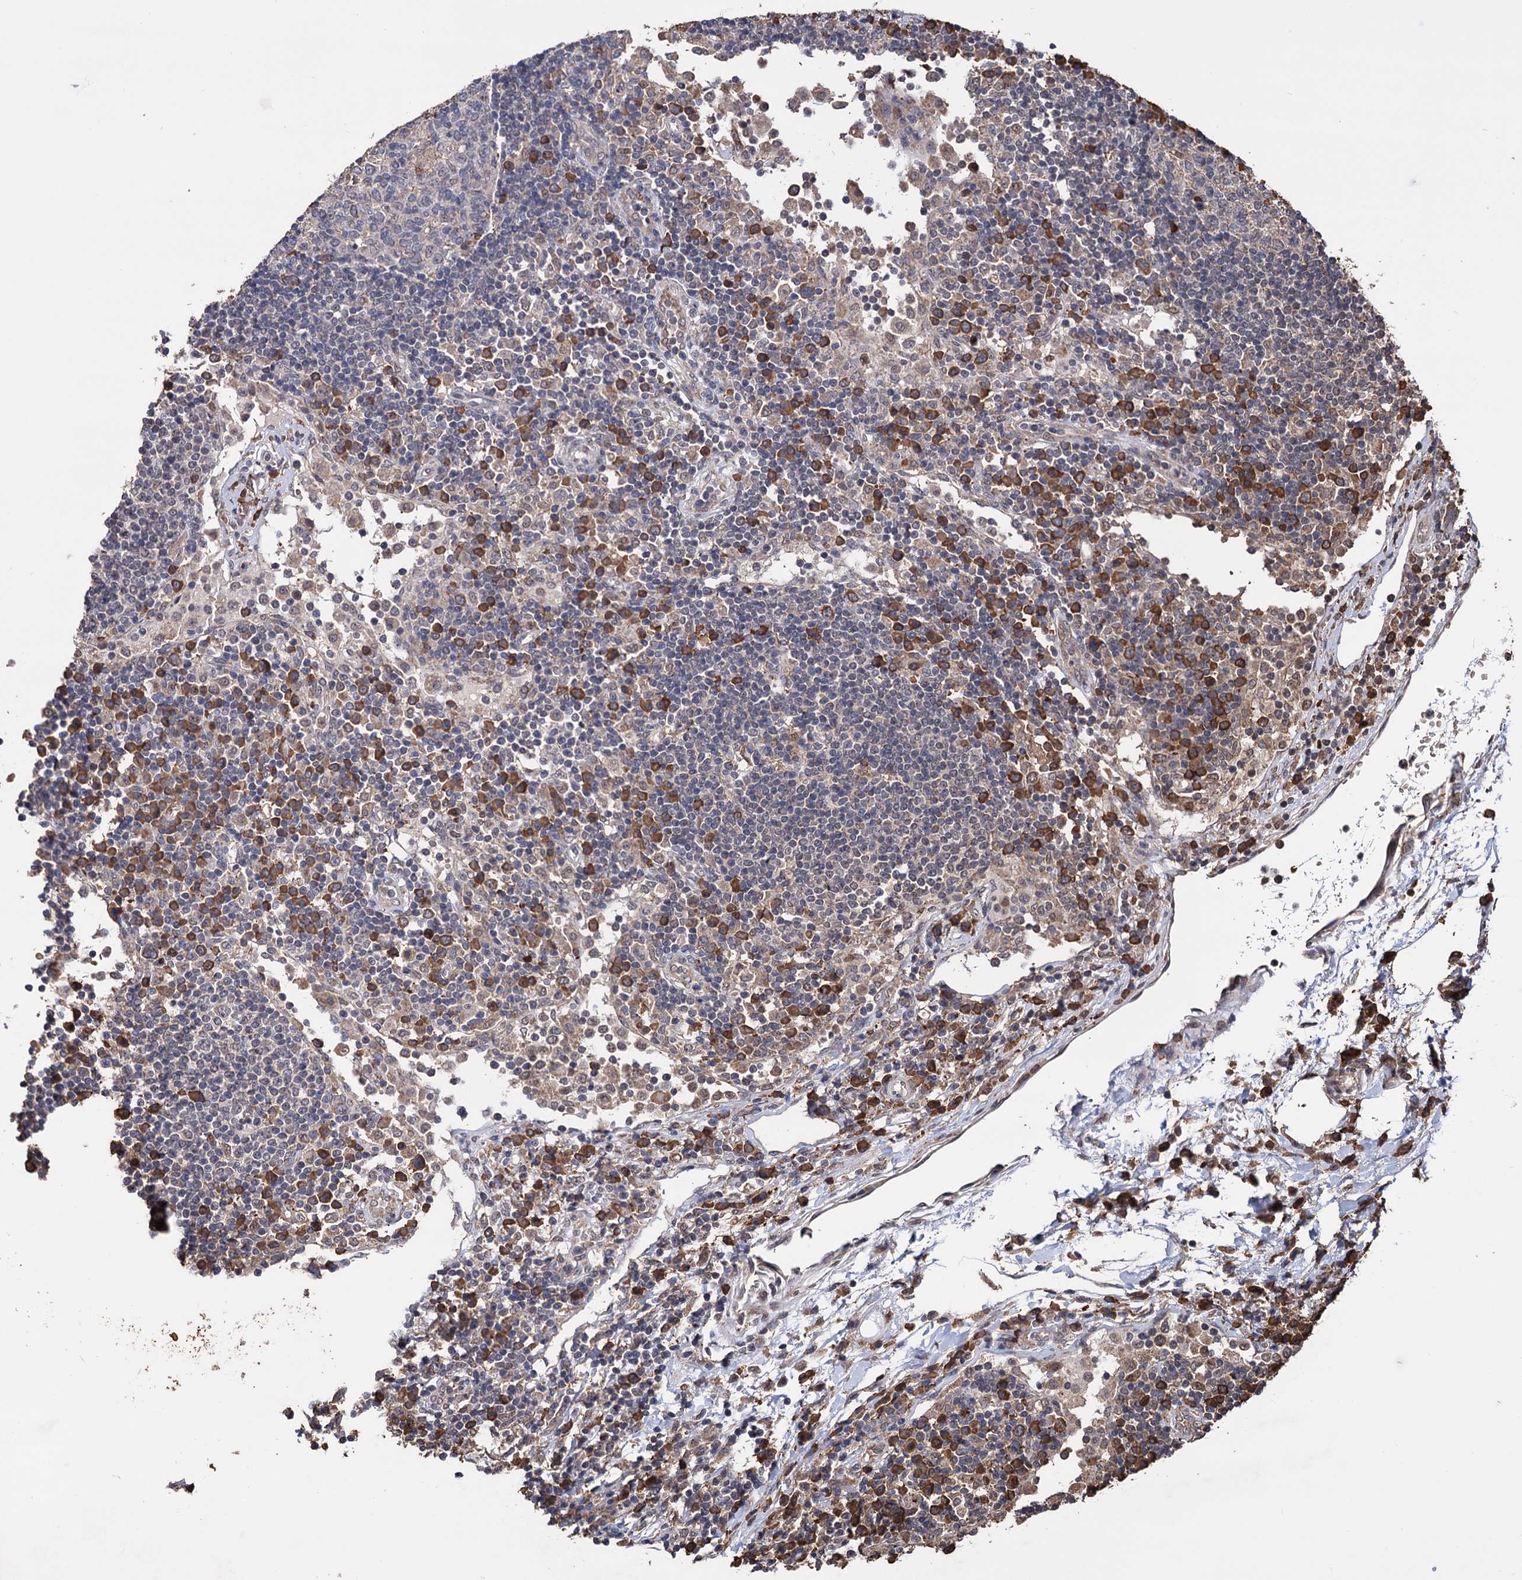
{"staining": {"intensity": "negative", "quantity": "none", "location": "none"}, "tissue": "lymph node", "cell_type": "Germinal center cells", "image_type": "normal", "snomed": [{"axis": "morphology", "description": "Normal tissue, NOS"}, {"axis": "topography", "description": "Lymph node"}], "caption": "Immunohistochemistry (IHC) image of unremarkable human lymph node stained for a protein (brown), which demonstrates no staining in germinal center cells. Brightfield microscopy of immunohistochemistry (IHC) stained with DAB (3,3'-diaminobenzidine) (brown) and hematoxylin (blue), captured at high magnification.", "gene": "TBC1D12", "patient": {"sex": "female", "age": 53}}